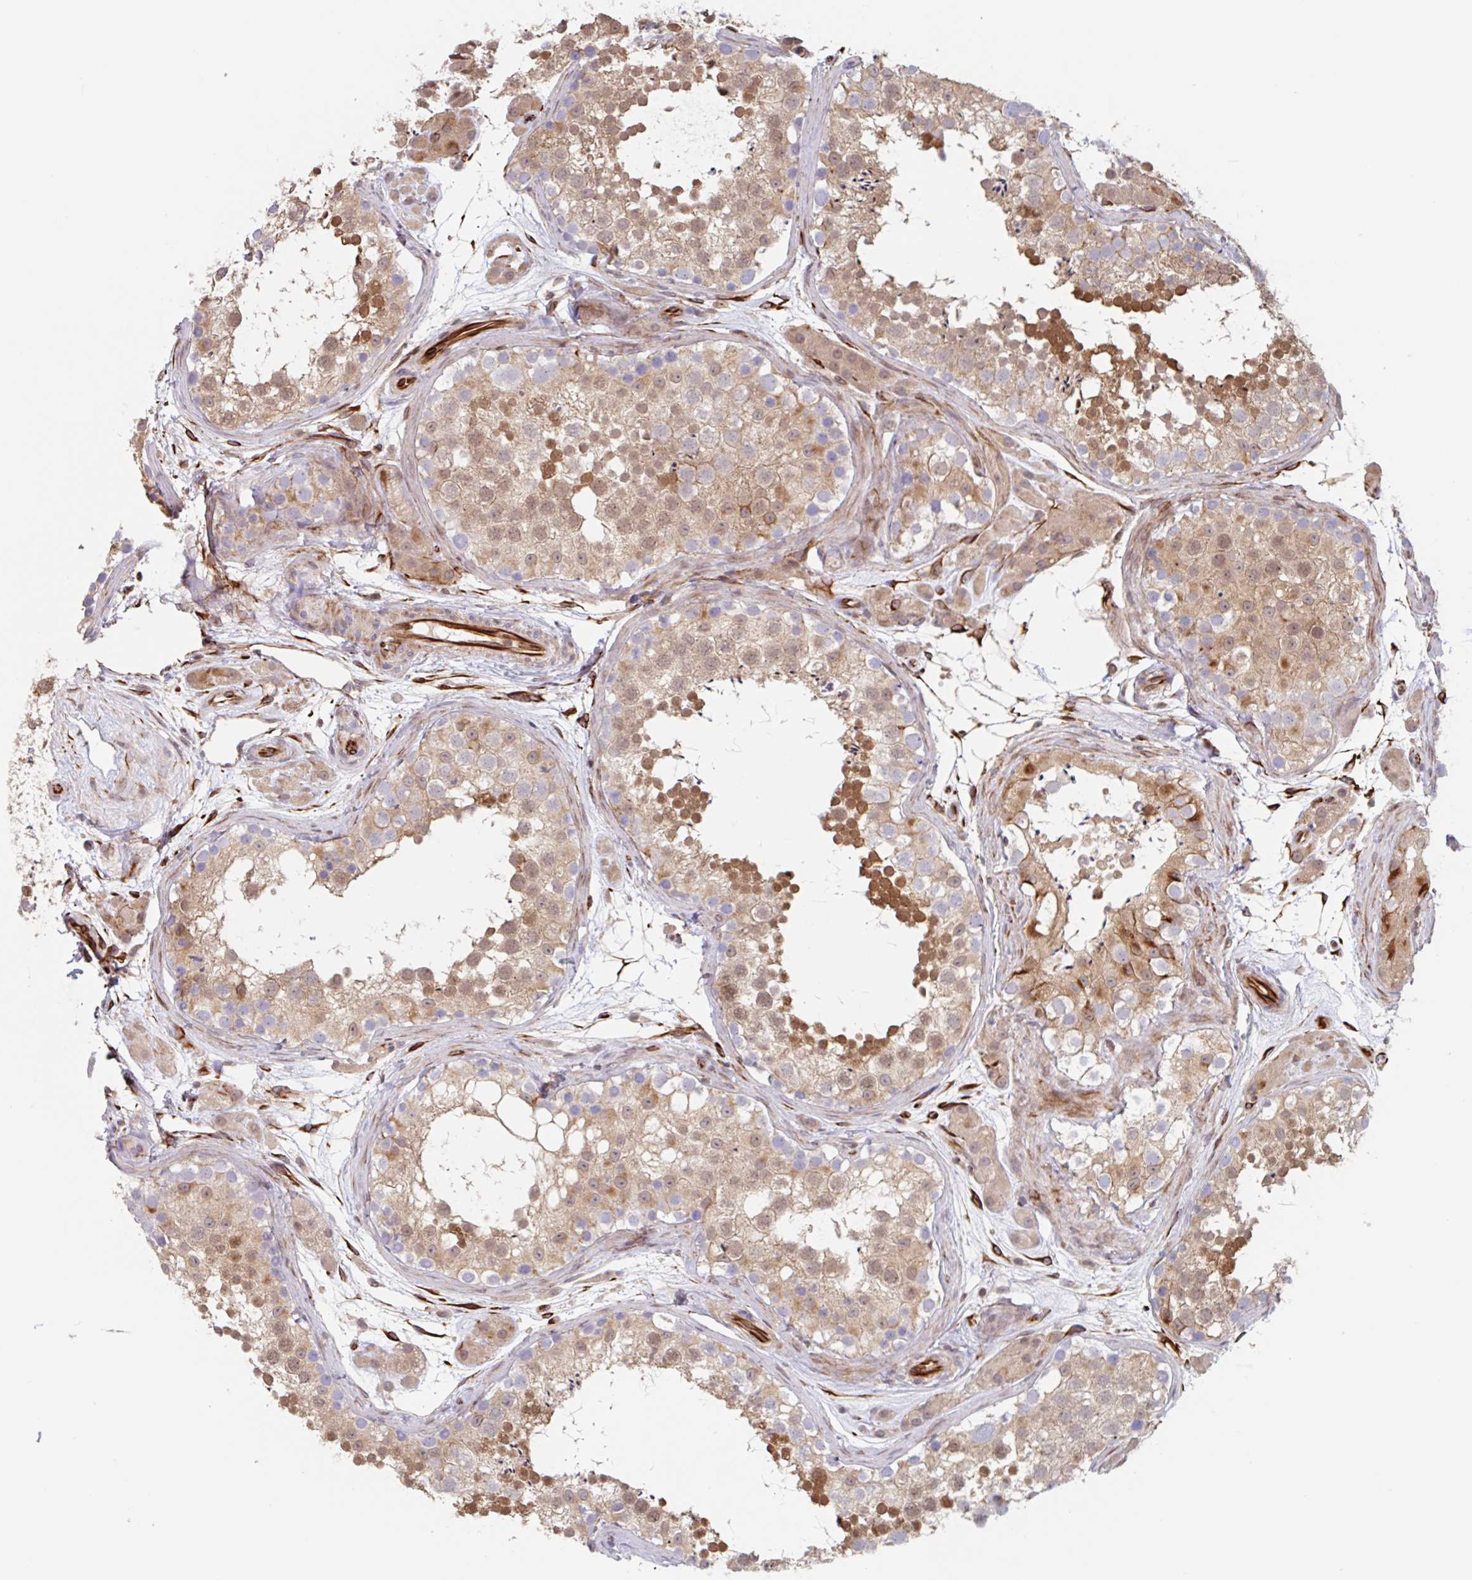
{"staining": {"intensity": "moderate", "quantity": ">75%", "location": "cytoplasmic/membranous,nuclear"}, "tissue": "testis", "cell_type": "Cells in seminiferous ducts", "image_type": "normal", "snomed": [{"axis": "morphology", "description": "Normal tissue, NOS"}, {"axis": "topography", "description": "Testis"}], "caption": "This image demonstrates IHC staining of benign testis, with medium moderate cytoplasmic/membranous,nuclear expression in about >75% of cells in seminiferous ducts.", "gene": "NUB1", "patient": {"sex": "male", "age": 41}}